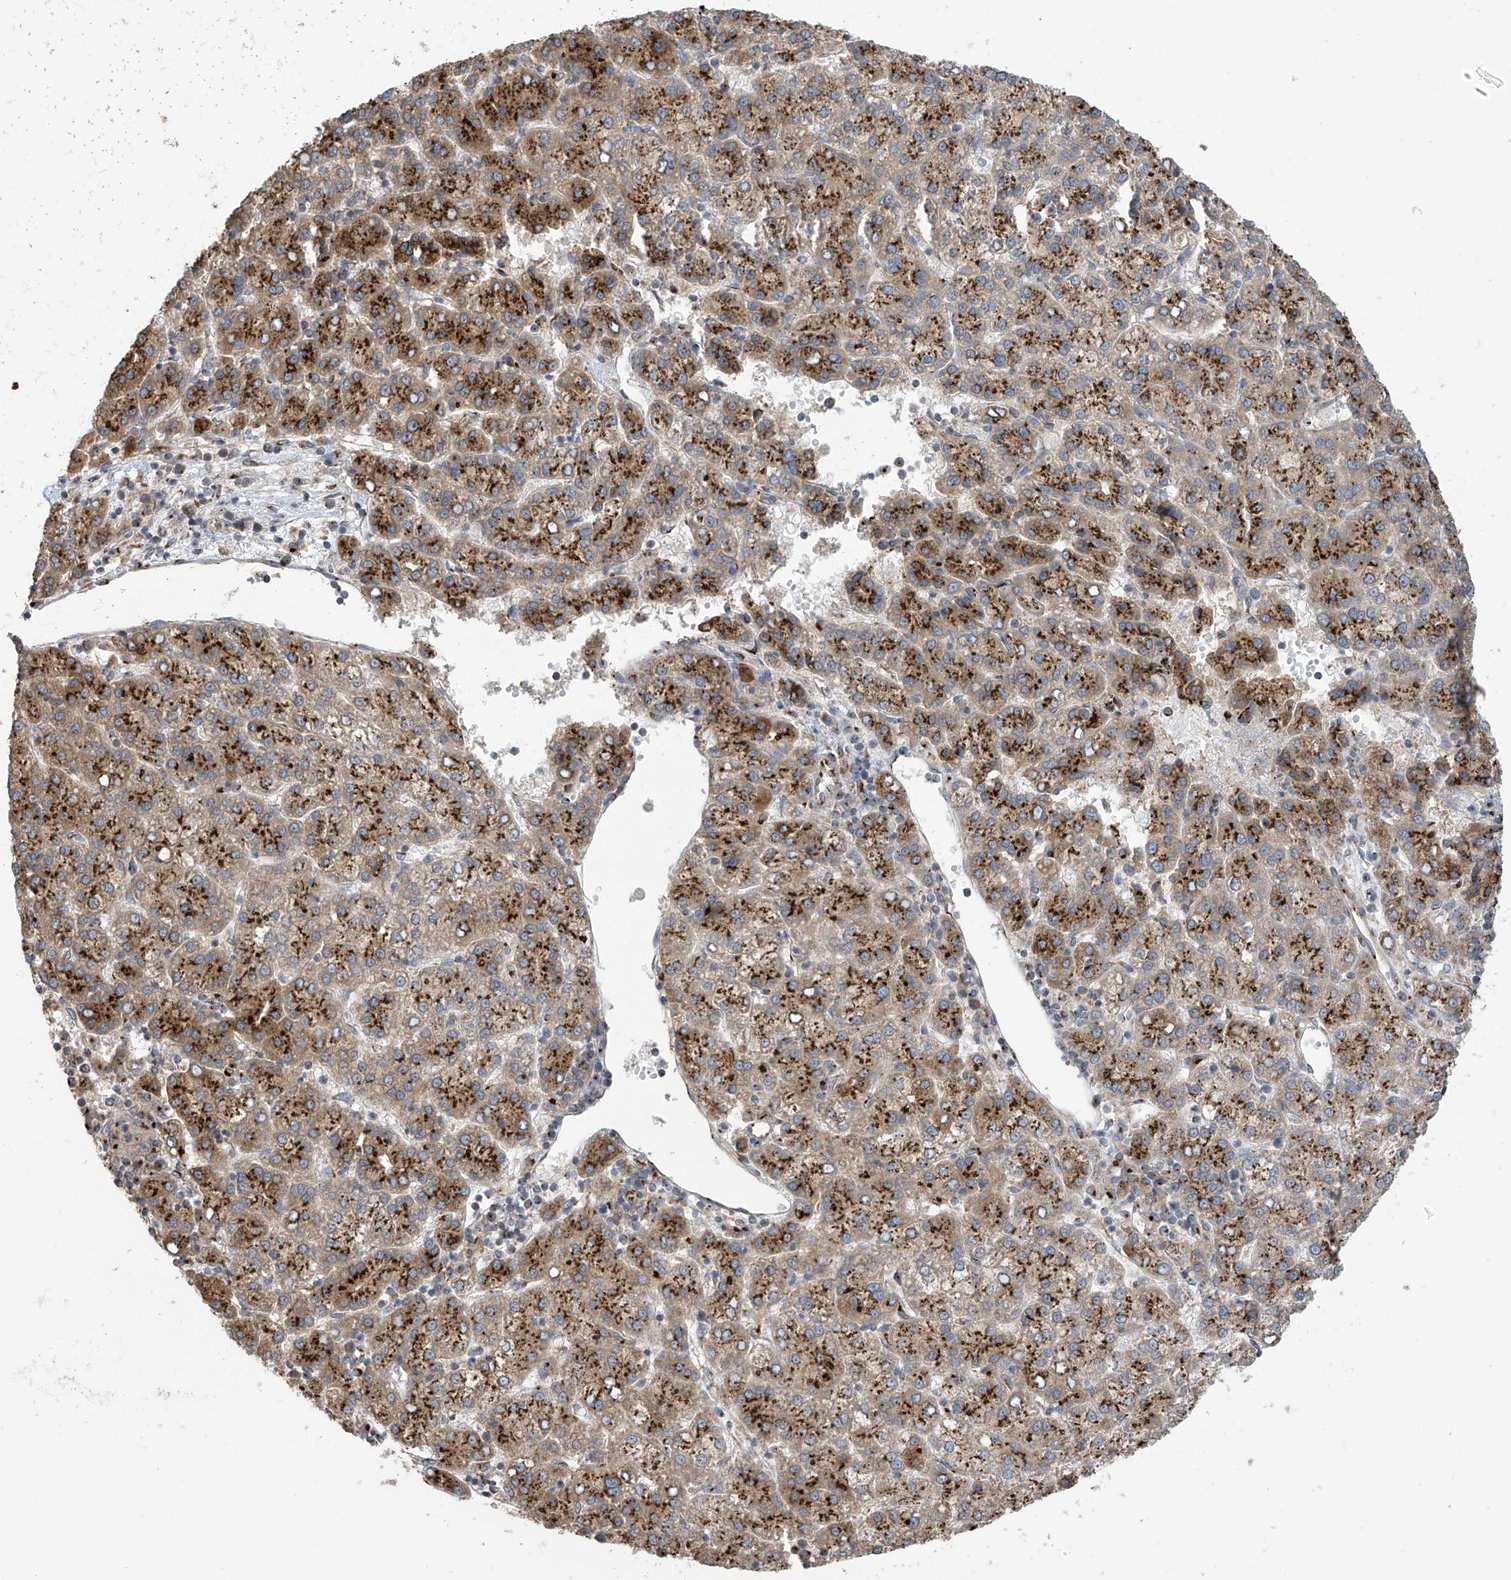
{"staining": {"intensity": "strong", "quantity": ">75%", "location": "cytoplasmic/membranous"}, "tissue": "liver cancer", "cell_type": "Tumor cells", "image_type": "cancer", "snomed": [{"axis": "morphology", "description": "Carcinoma, Hepatocellular, NOS"}, {"axis": "topography", "description": "Liver"}], "caption": "Liver cancer (hepatocellular carcinoma) tissue exhibits strong cytoplasmic/membranous positivity in approximately >75% of tumor cells", "gene": "PNPT1", "patient": {"sex": "female", "age": 58}}